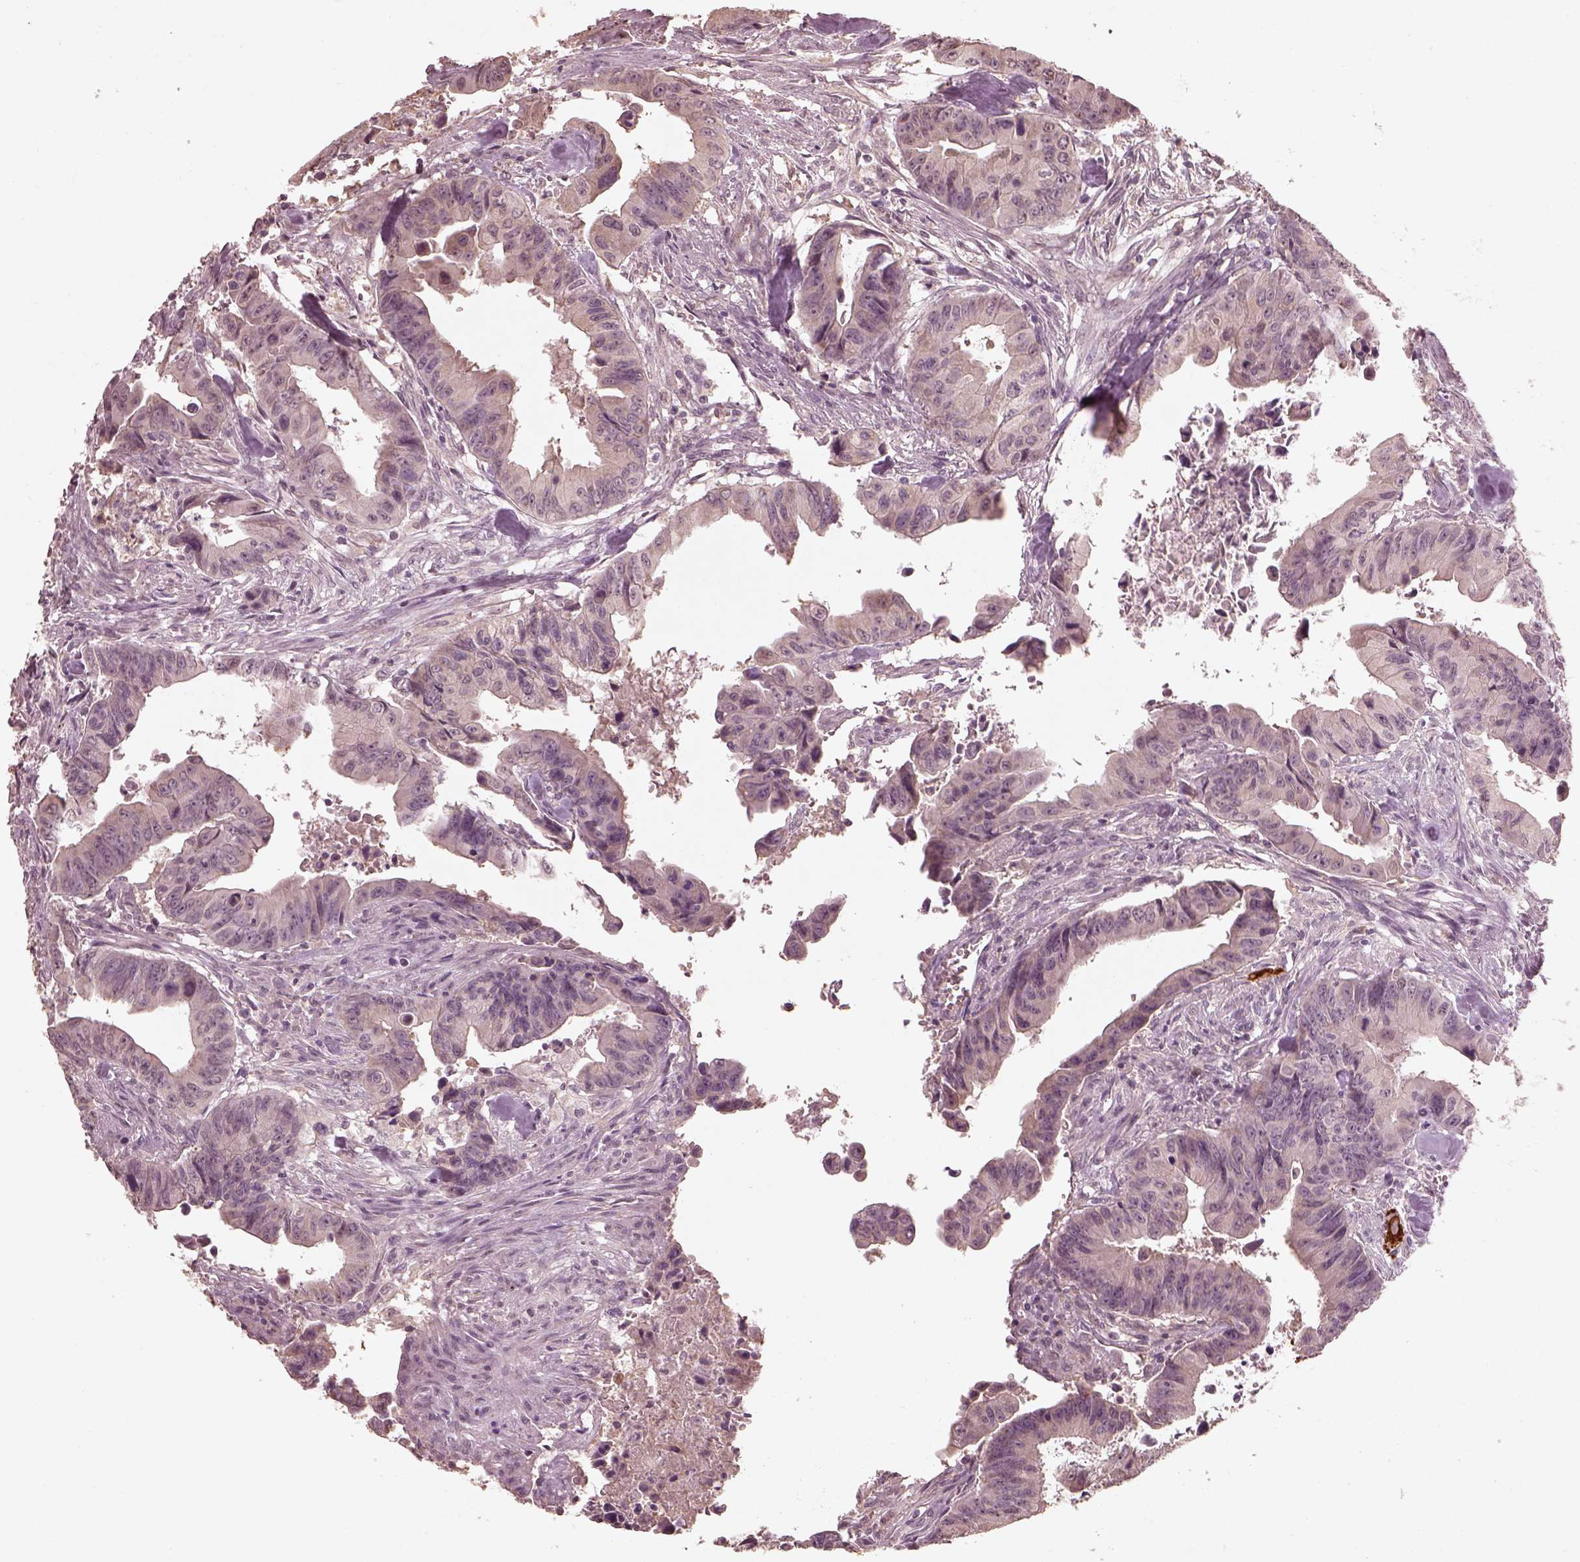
{"staining": {"intensity": "negative", "quantity": "none", "location": "none"}, "tissue": "colorectal cancer", "cell_type": "Tumor cells", "image_type": "cancer", "snomed": [{"axis": "morphology", "description": "Adenocarcinoma, NOS"}, {"axis": "topography", "description": "Colon"}], "caption": "Micrograph shows no significant protein staining in tumor cells of adenocarcinoma (colorectal). (DAB (3,3'-diaminobenzidine) immunohistochemistry (IHC) visualized using brightfield microscopy, high magnification).", "gene": "CALR3", "patient": {"sex": "female", "age": 87}}